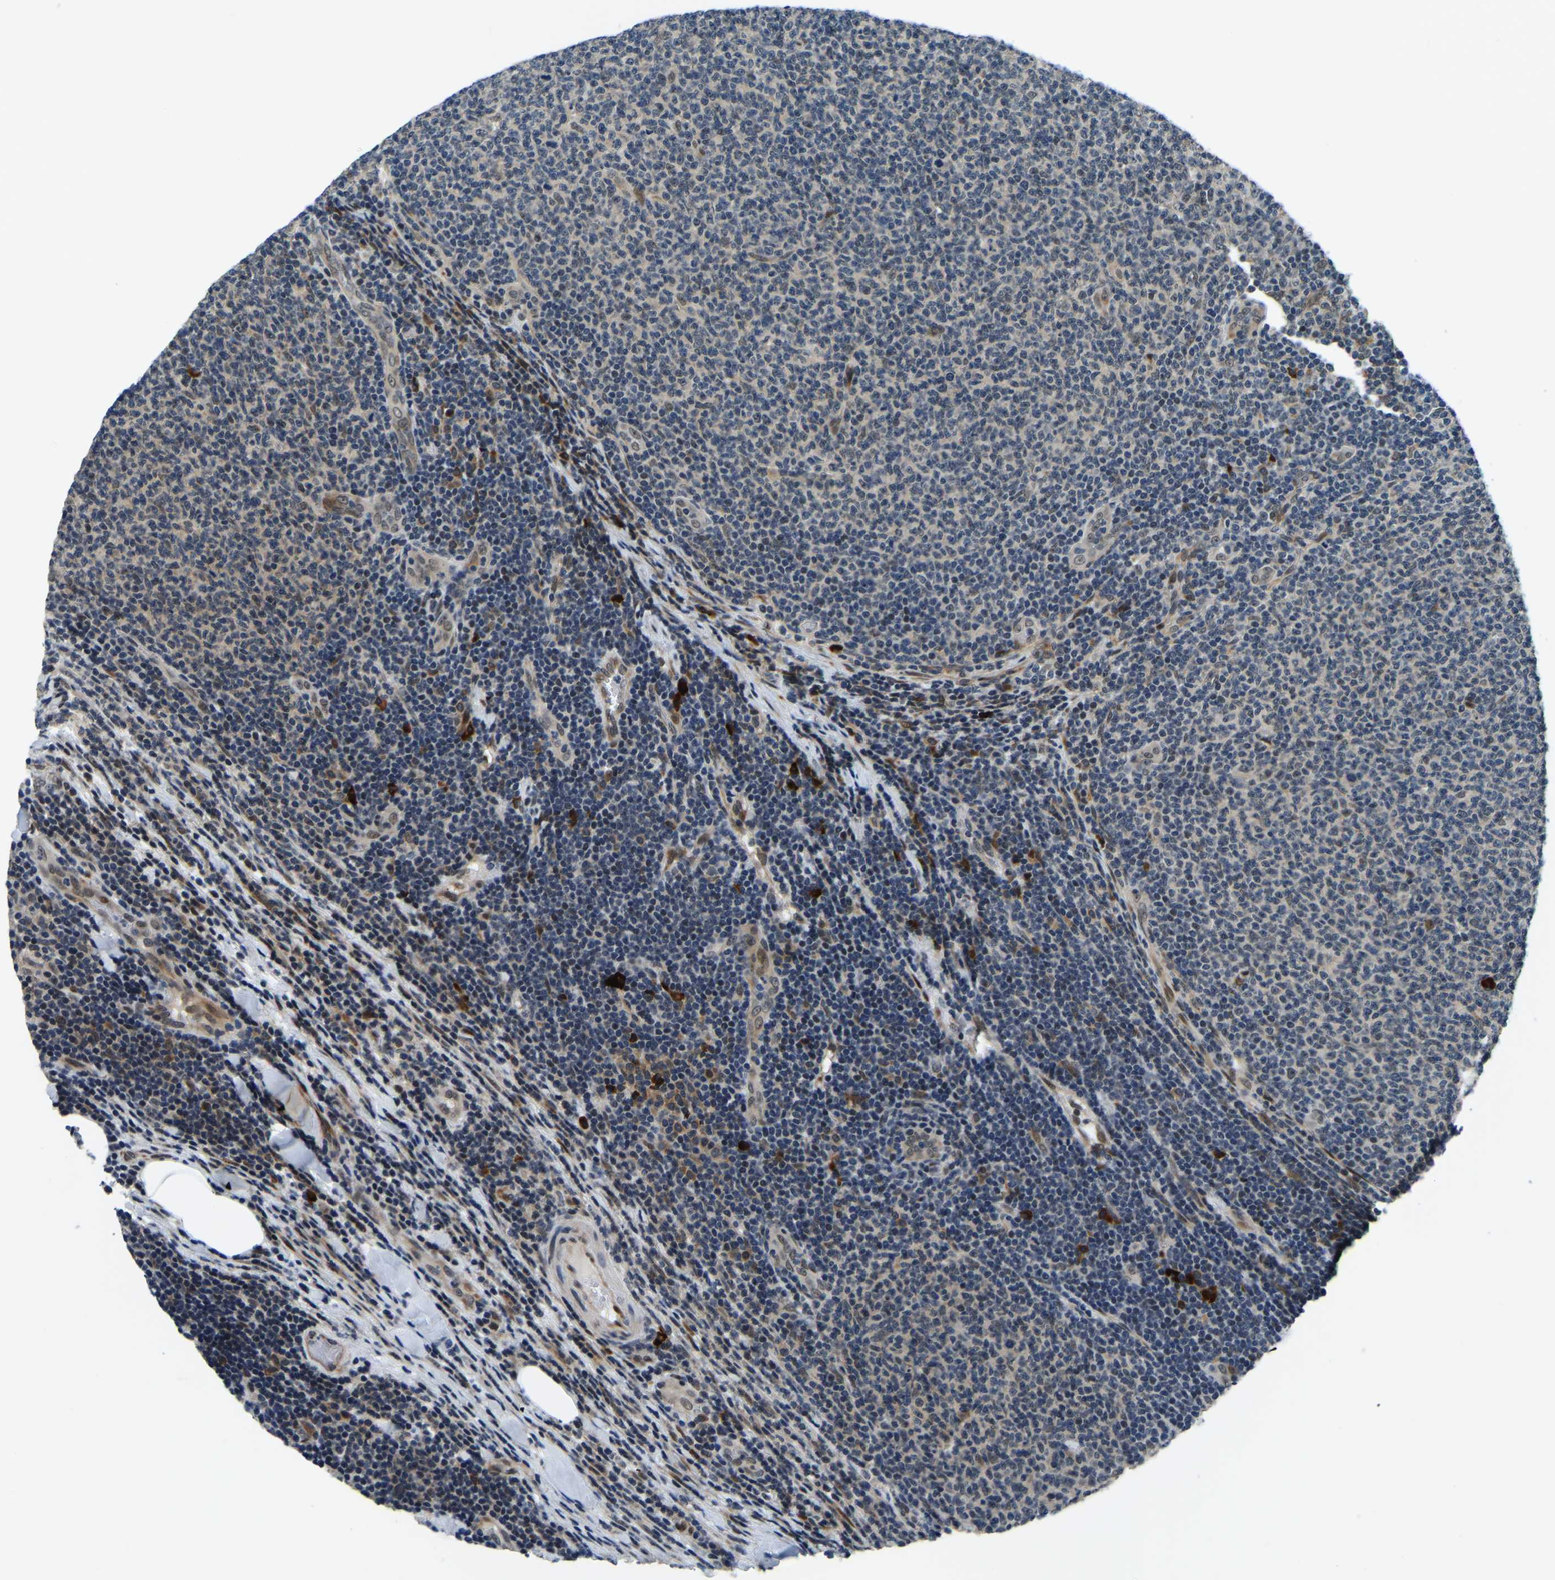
{"staining": {"intensity": "weak", "quantity": "<25%", "location": "nuclear"}, "tissue": "lymphoma", "cell_type": "Tumor cells", "image_type": "cancer", "snomed": [{"axis": "morphology", "description": "Malignant lymphoma, non-Hodgkin's type, Low grade"}, {"axis": "topography", "description": "Lymph node"}], "caption": "Malignant lymphoma, non-Hodgkin's type (low-grade) was stained to show a protein in brown. There is no significant expression in tumor cells.", "gene": "ING2", "patient": {"sex": "male", "age": 66}}